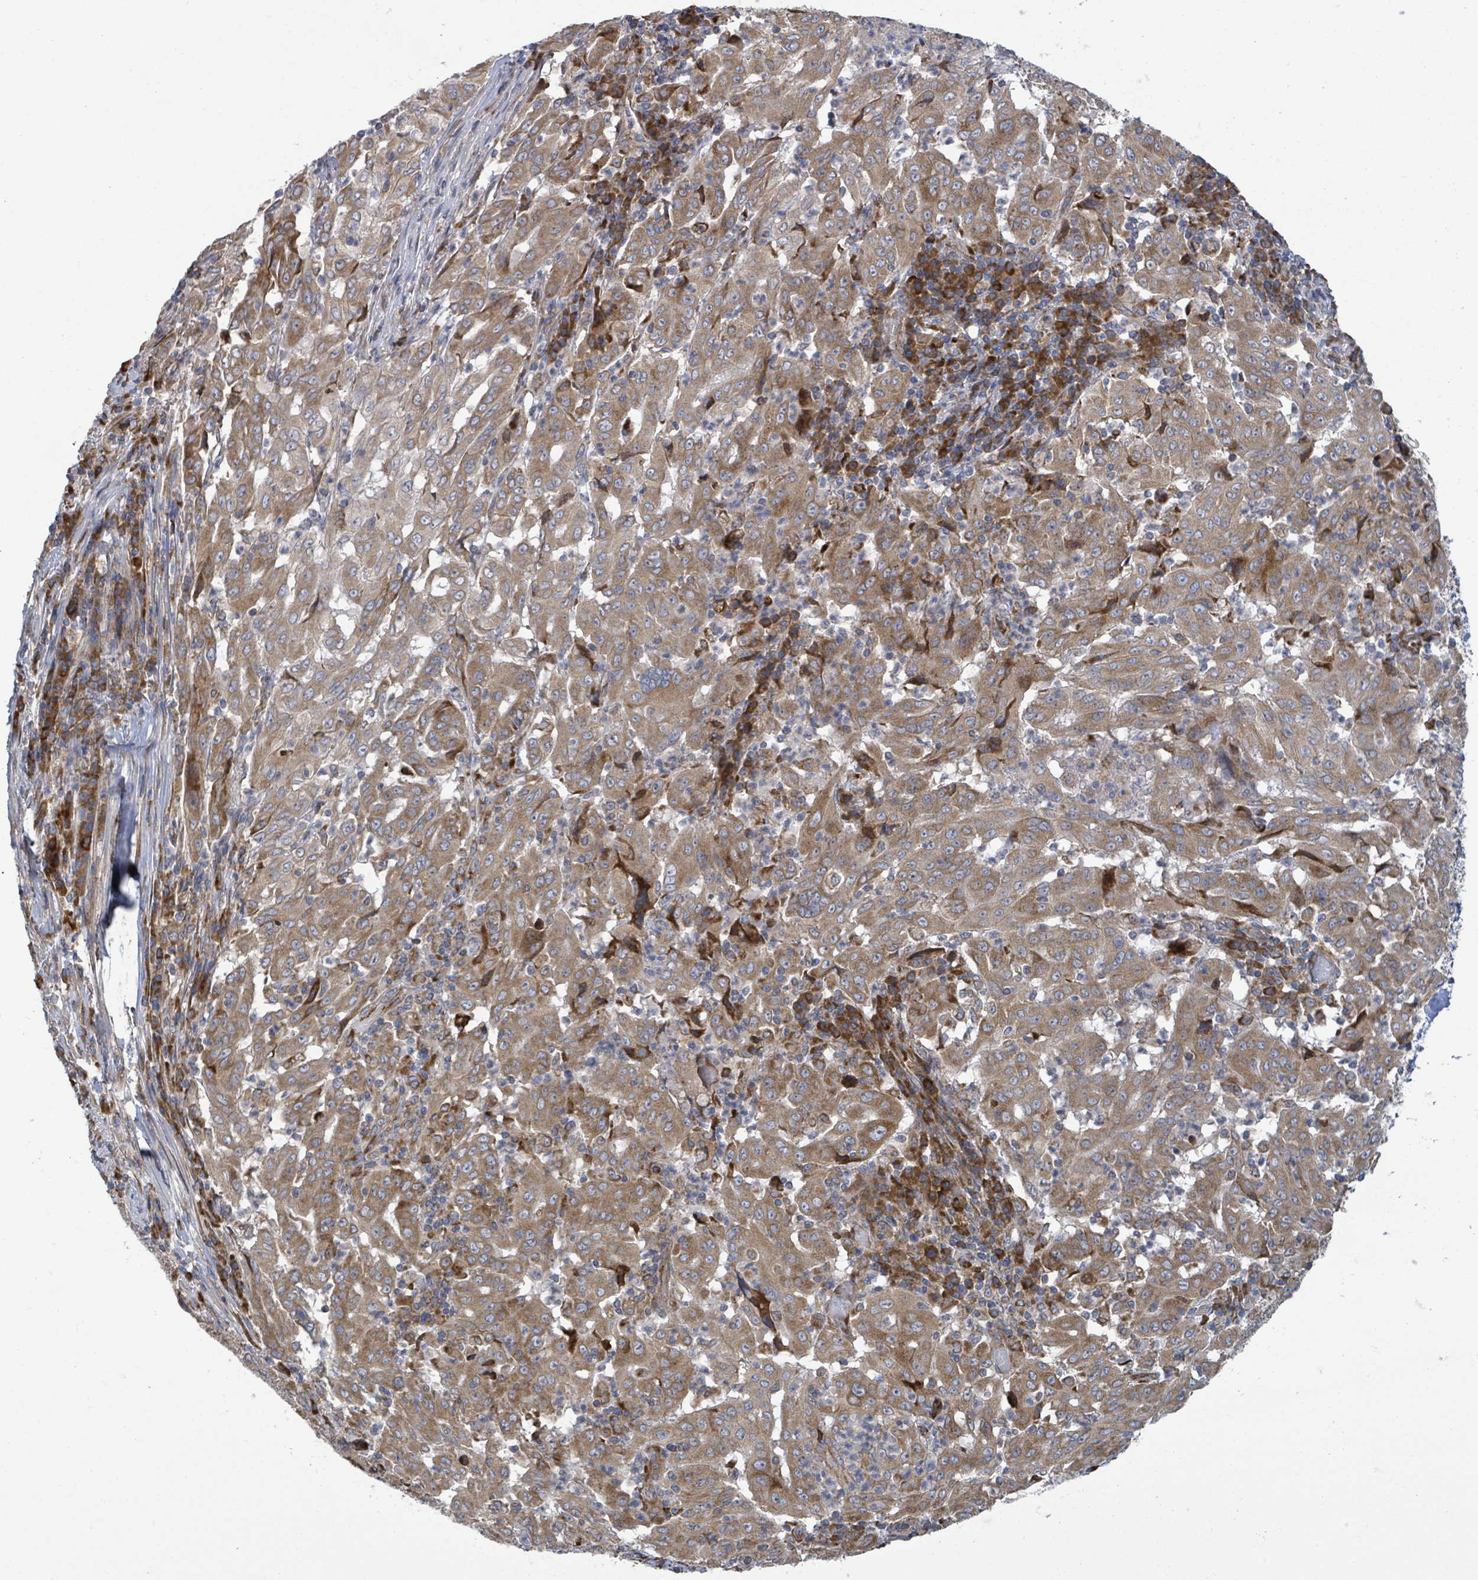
{"staining": {"intensity": "moderate", "quantity": ">75%", "location": "cytoplasmic/membranous"}, "tissue": "pancreatic cancer", "cell_type": "Tumor cells", "image_type": "cancer", "snomed": [{"axis": "morphology", "description": "Adenocarcinoma, NOS"}, {"axis": "topography", "description": "Pancreas"}], "caption": "Immunohistochemical staining of human pancreatic cancer shows moderate cytoplasmic/membranous protein positivity in about >75% of tumor cells.", "gene": "NOMO1", "patient": {"sex": "male", "age": 63}}